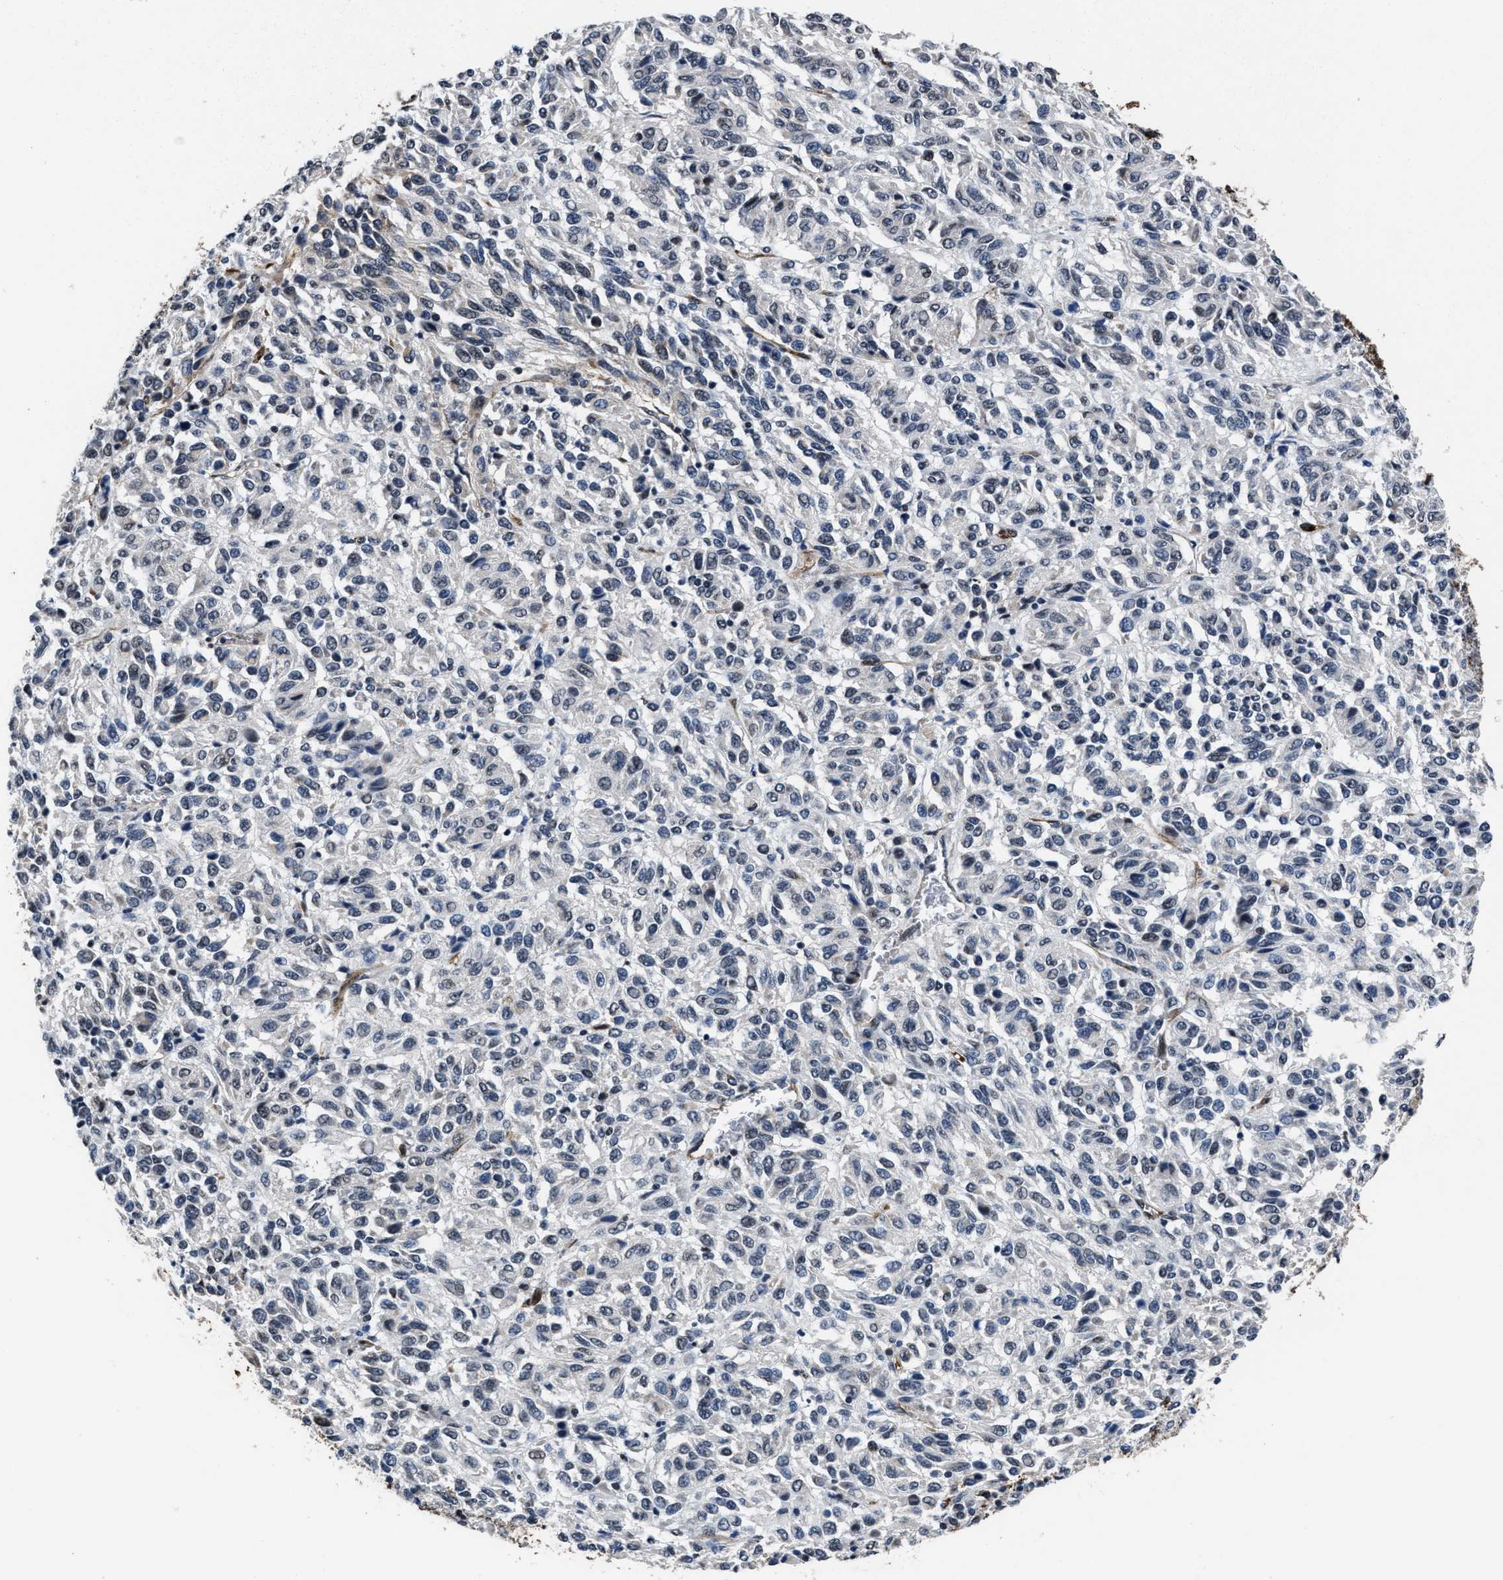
{"staining": {"intensity": "negative", "quantity": "none", "location": "none"}, "tissue": "melanoma", "cell_type": "Tumor cells", "image_type": "cancer", "snomed": [{"axis": "morphology", "description": "Malignant melanoma, Metastatic site"}, {"axis": "topography", "description": "Lung"}], "caption": "Photomicrograph shows no significant protein staining in tumor cells of melanoma. (Brightfield microscopy of DAB (3,3'-diaminobenzidine) immunohistochemistry at high magnification).", "gene": "MARCKSL1", "patient": {"sex": "male", "age": 64}}